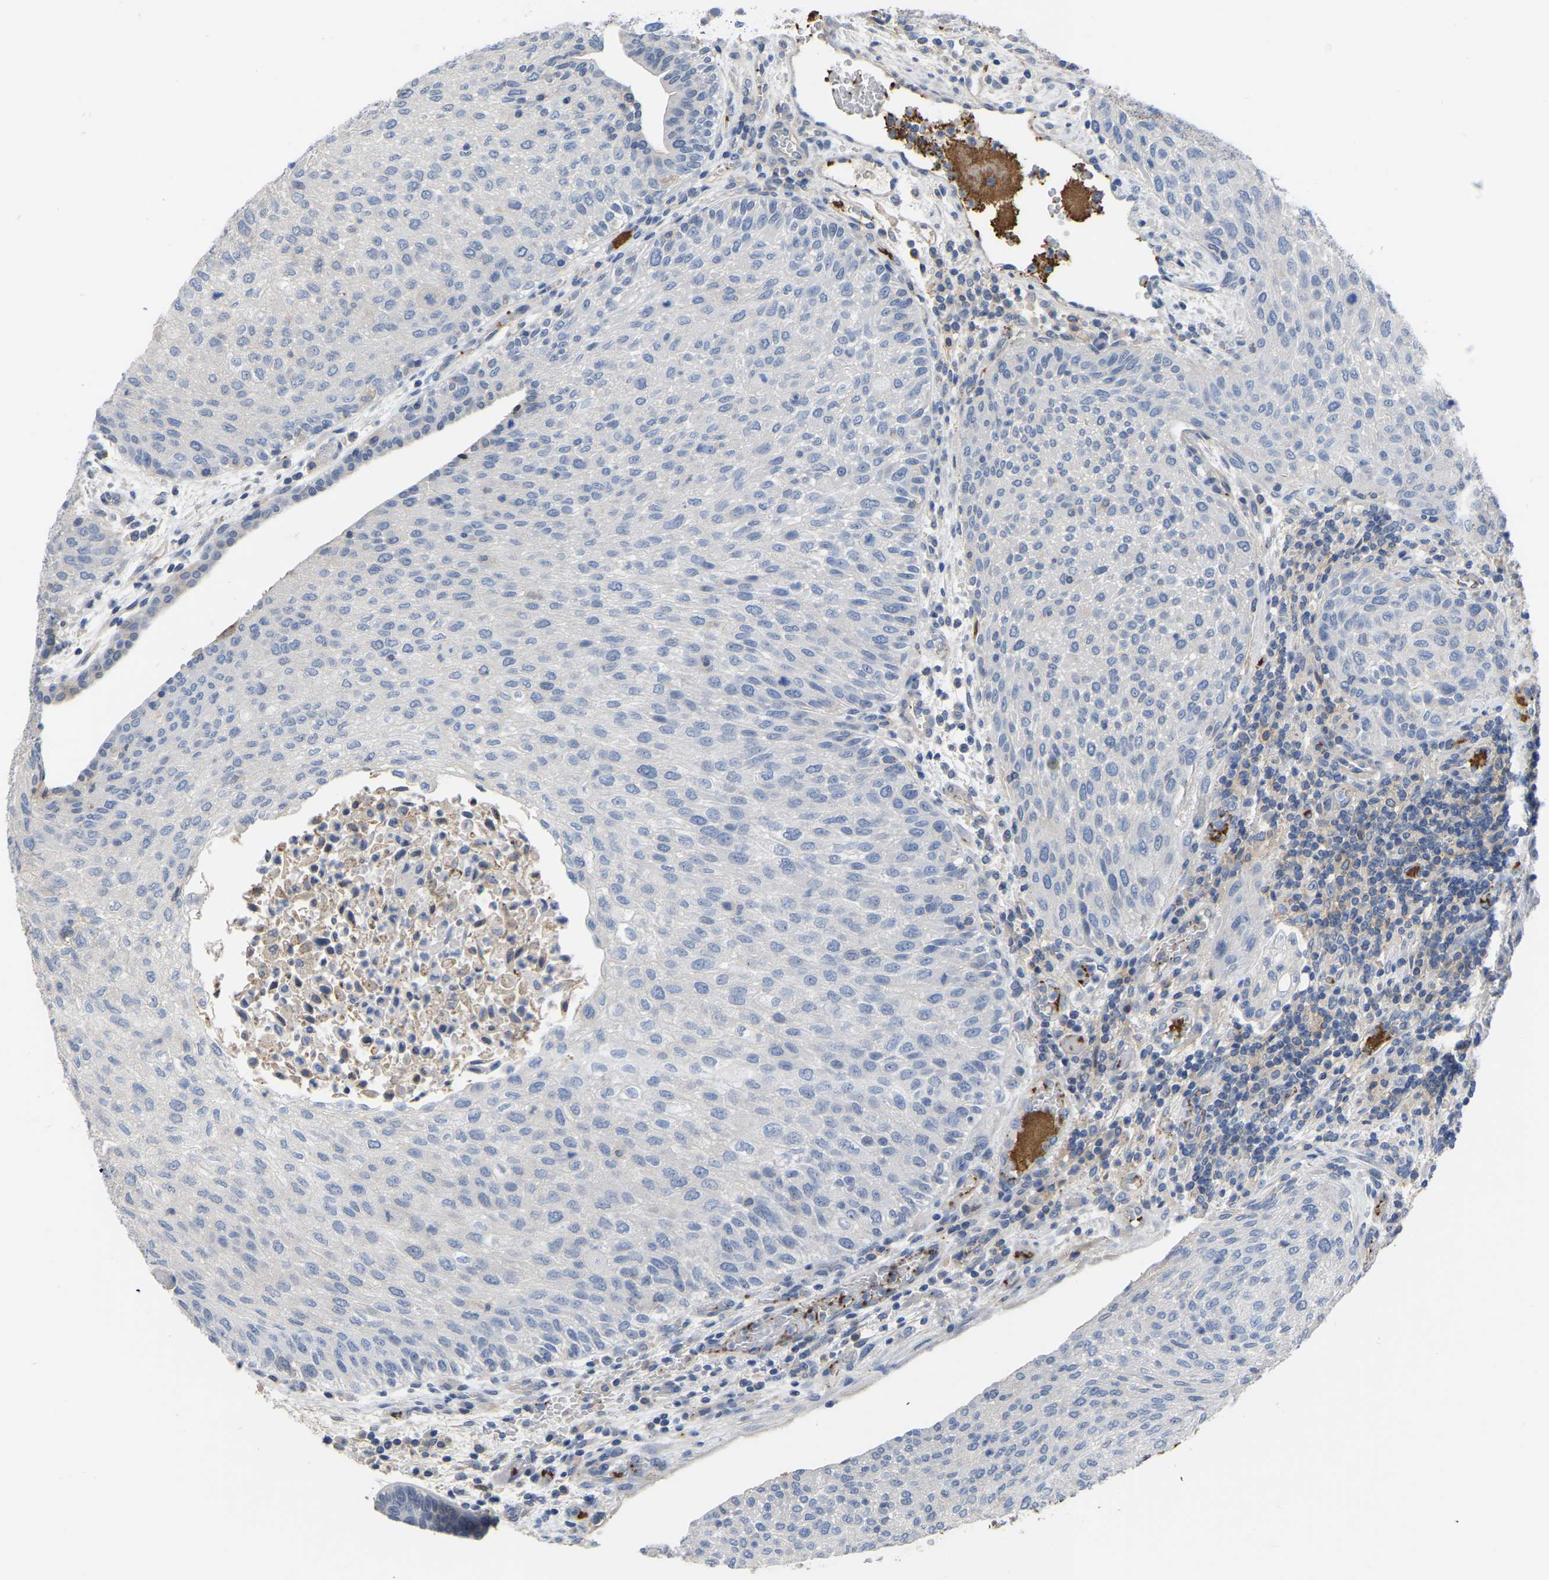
{"staining": {"intensity": "negative", "quantity": "none", "location": "none"}, "tissue": "urothelial cancer", "cell_type": "Tumor cells", "image_type": "cancer", "snomed": [{"axis": "morphology", "description": "Urothelial carcinoma, Low grade"}, {"axis": "morphology", "description": "Urothelial carcinoma, High grade"}, {"axis": "topography", "description": "Urinary bladder"}], "caption": "This image is of urothelial cancer stained with immunohistochemistry (IHC) to label a protein in brown with the nuclei are counter-stained blue. There is no expression in tumor cells.", "gene": "ZNF449", "patient": {"sex": "male", "age": 35}}